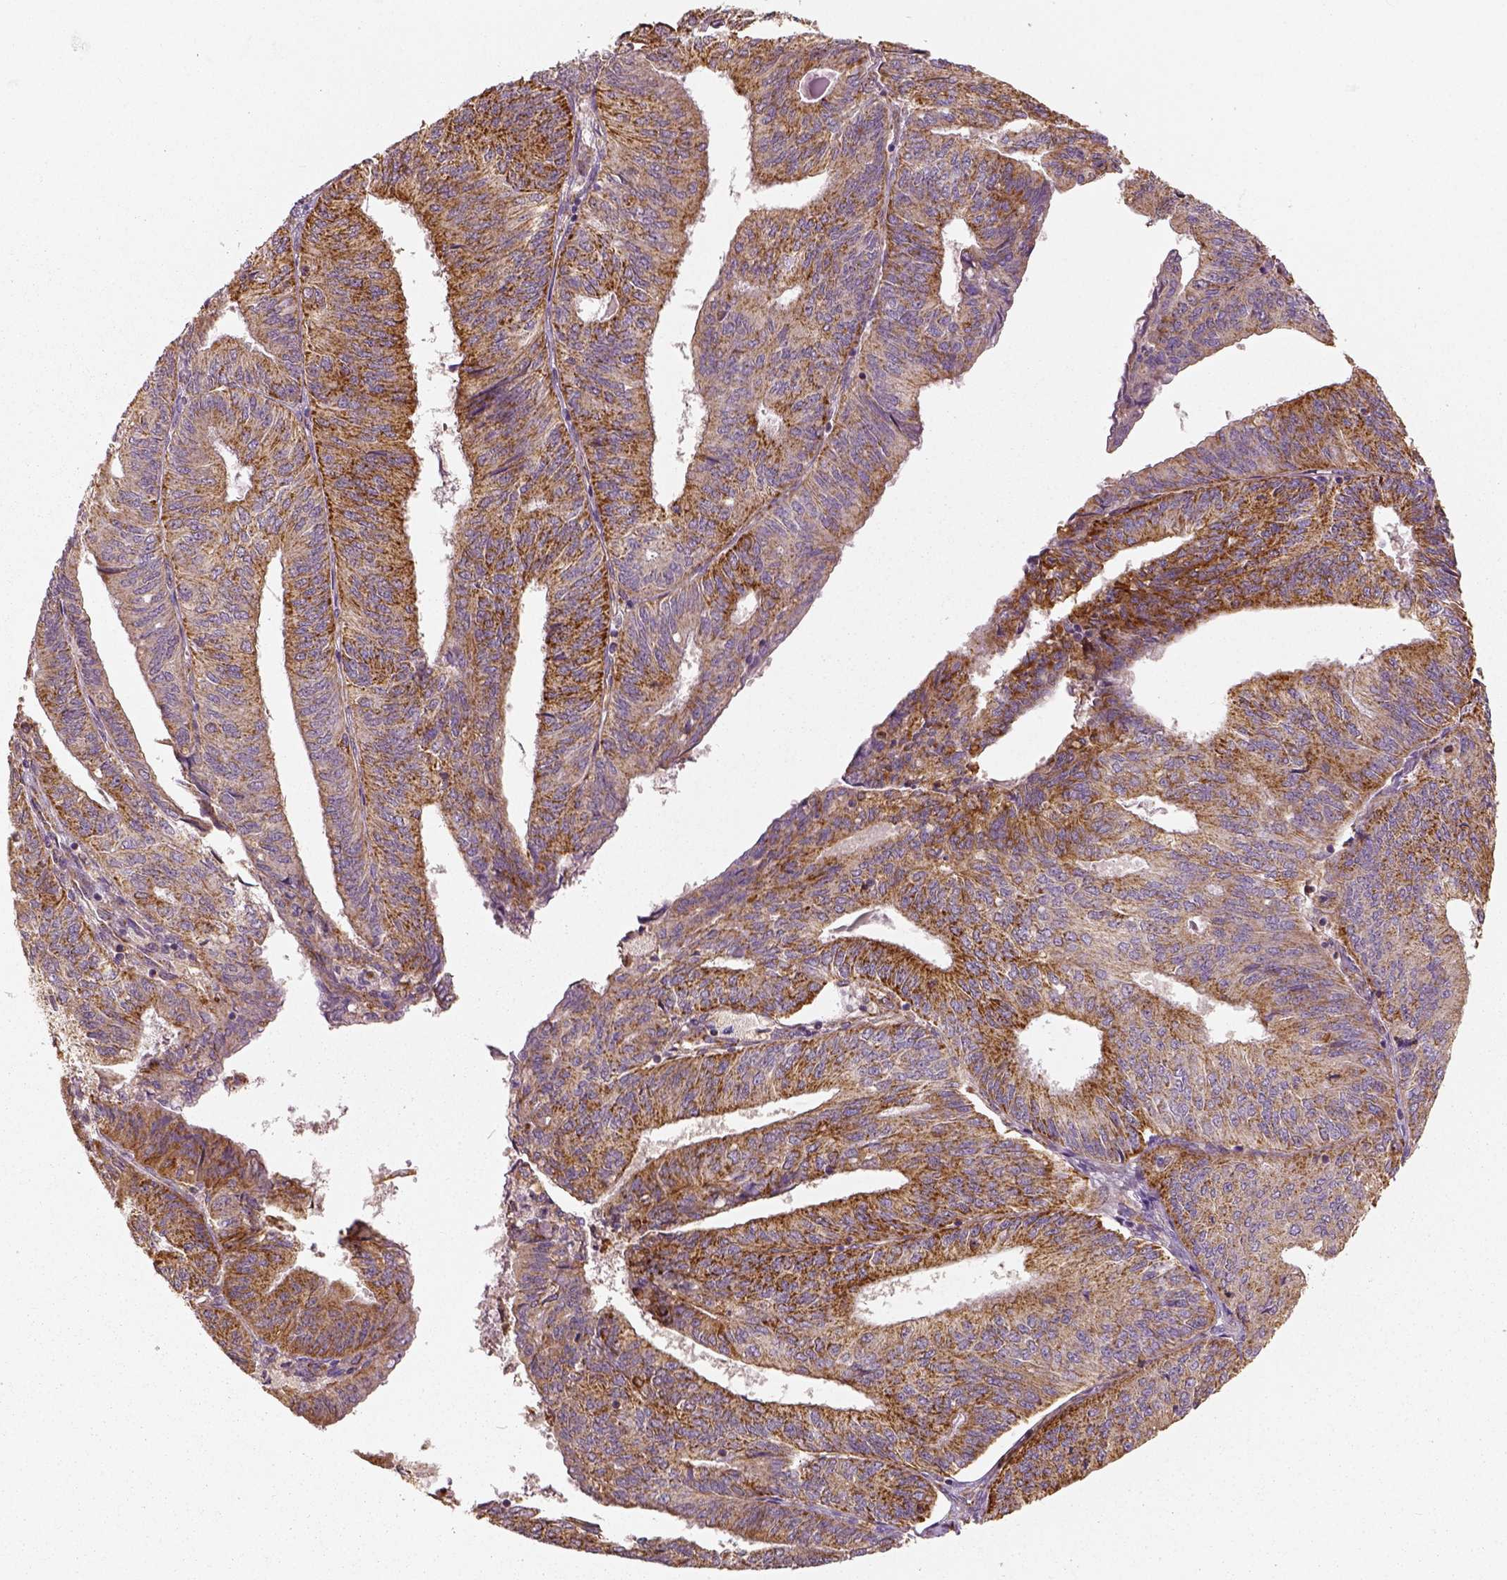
{"staining": {"intensity": "moderate", "quantity": ">75%", "location": "cytoplasmic/membranous"}, "tissue": "endometrial cancer", "cell_type": "Tumor cells", "image_type": "cancer", "snomed": [{"axis": "morphology", "description": "Adenocarcinoma, NOS"}, {"axis": "topography", "description": "Endometrium"}], "caption": "An image of endometrial adenocarcinoma stained for a protein reveals moderate cytoplasmic/membranous brown staining in tumor cells. The staining was performed using DAB (3,3'-diaminobenzidine), with brown indicating positive protein expression. Nuclei are stained blue with hematoxylin.", "gene": "PGAM5", "patient": {"sex": "female", "age": 58}}